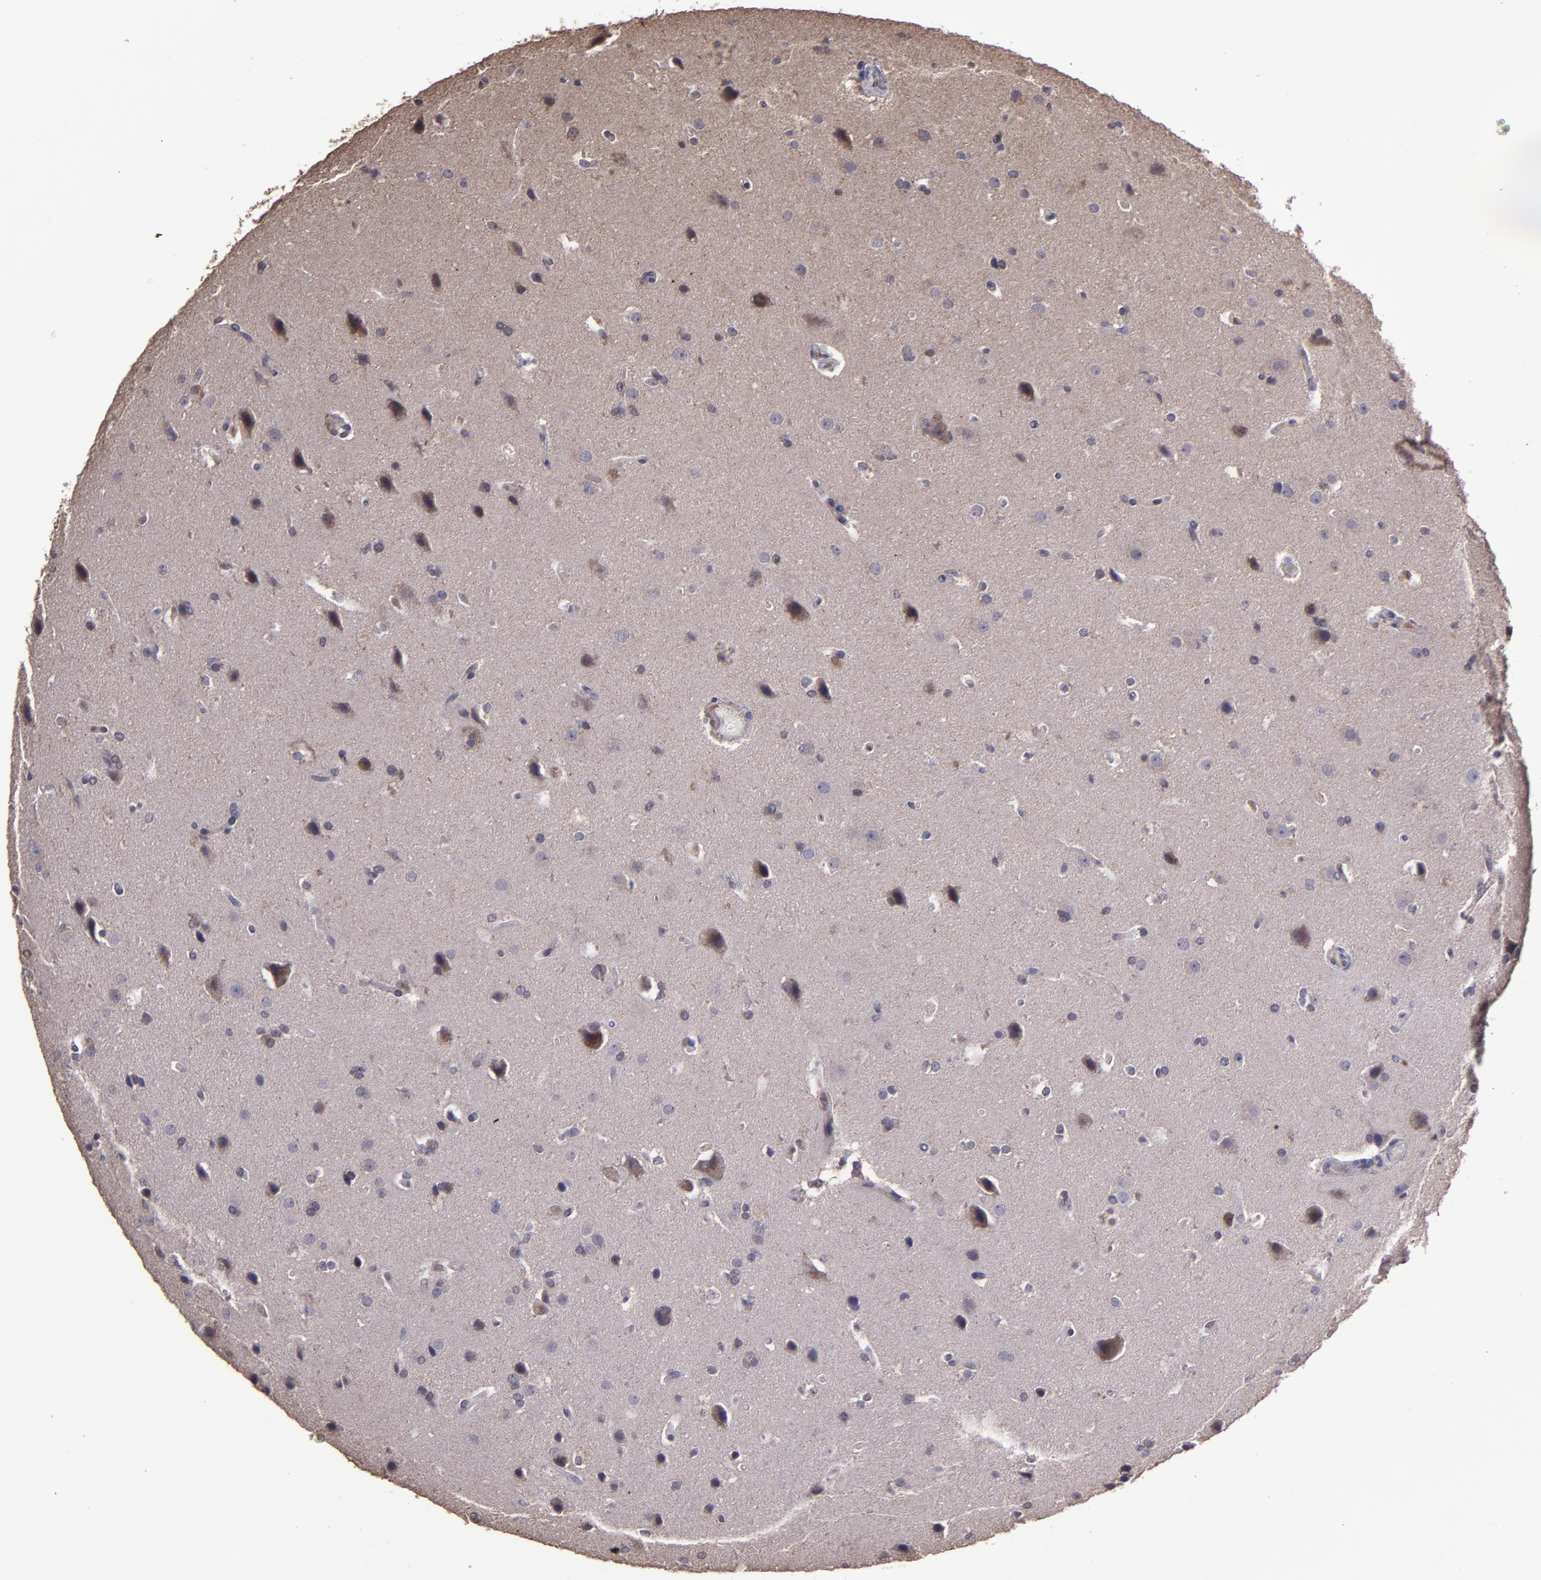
{"staining": {"intensity": "weak", "quantity": "<25%", "location": "cytoplasmic/membranous"}, "tissue": "glioma", "cell_type": "Tumor cells", "image_type": "cancer", "snomed": [{"axis": "morphology", "description": "Glioma, malignant, Low grade"}, {"axis": "topography", "description": "Cerebral cortex"}], "caption": "High power microscopy micrograph of an immunohistochemistry (IHC) histopathology image of glioma, revealing no significant staining in tumor cells.", "gene": "SERPINF2", "patient": {"sex": "female", "age": 47}}